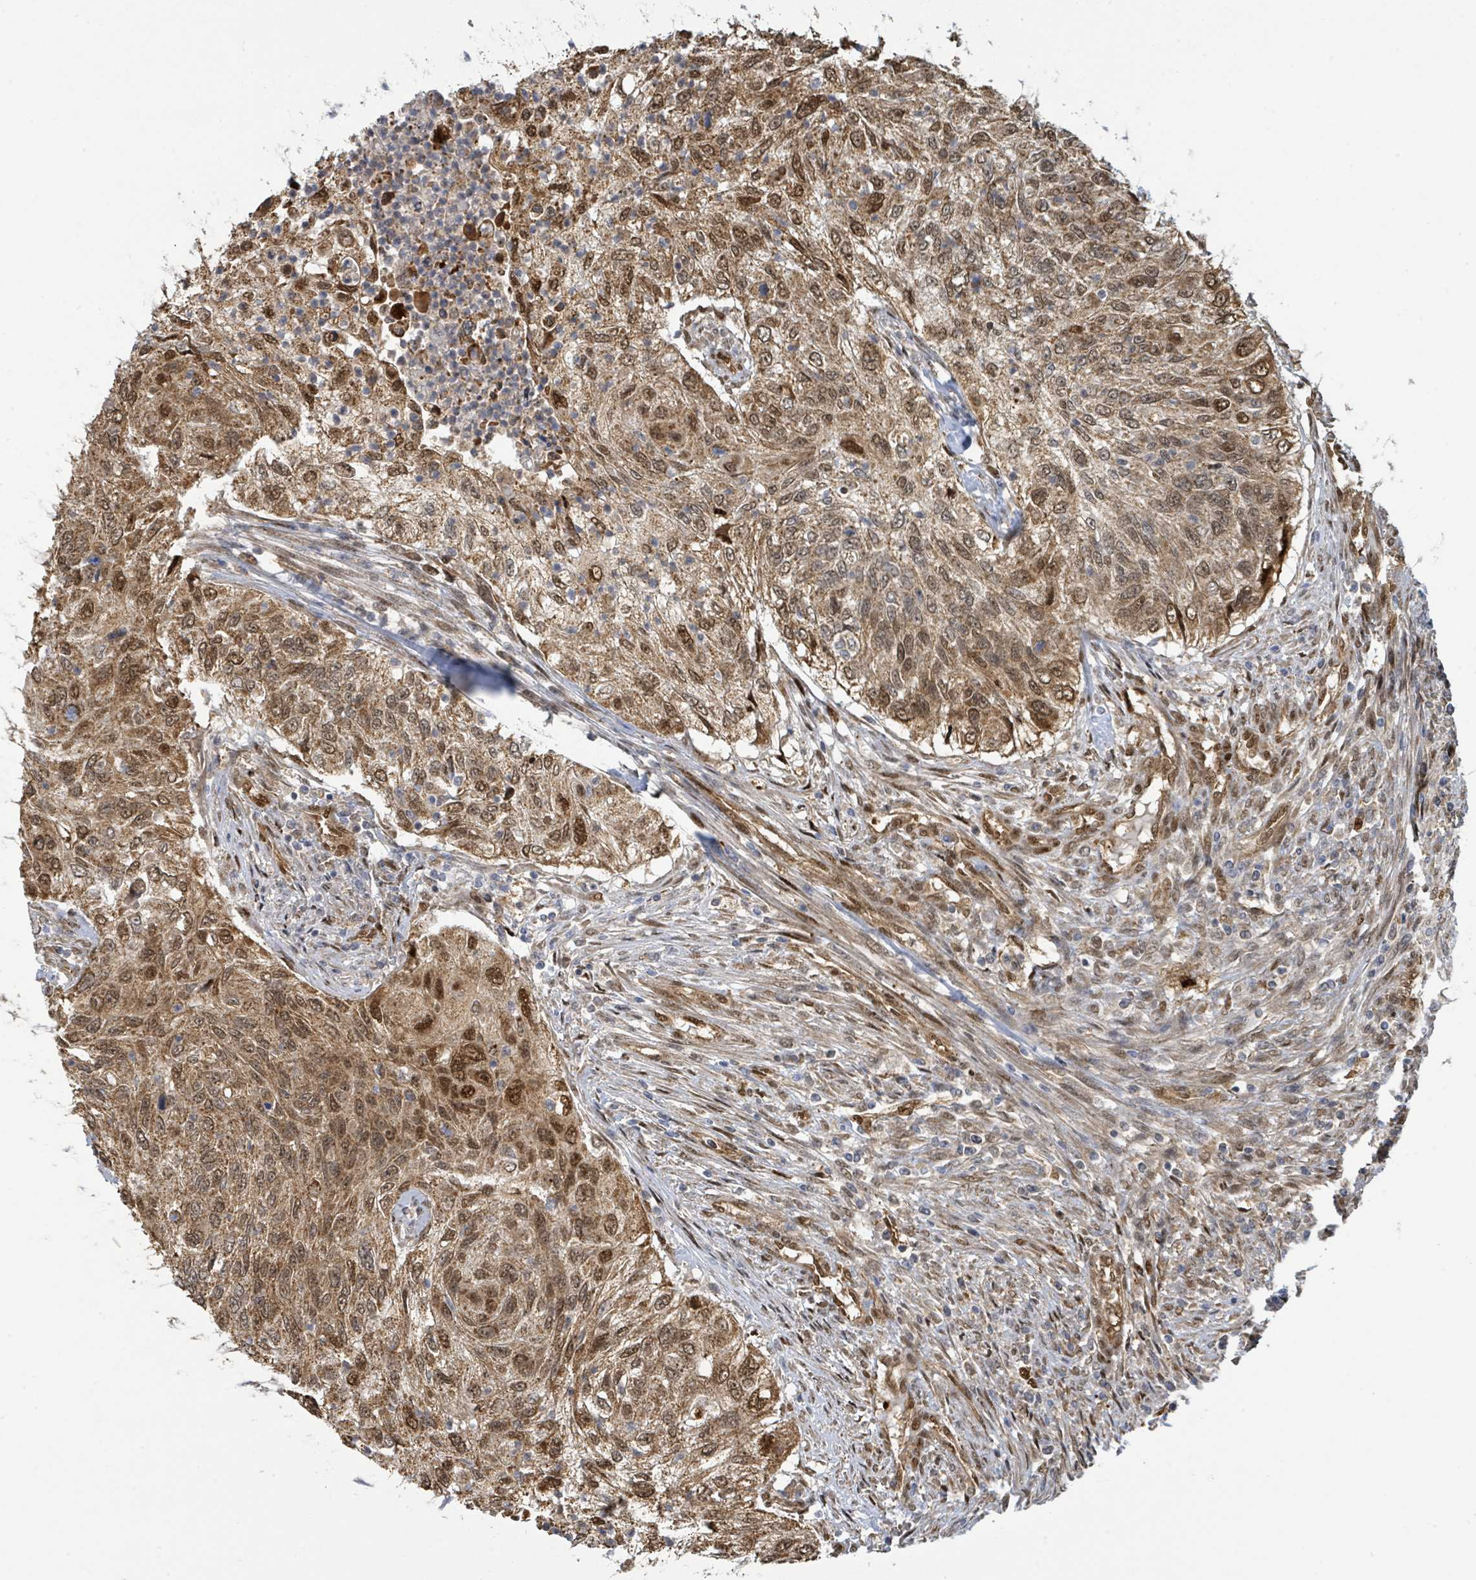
{"staining": {"intensity": "moderate", "quantity": ">75%", "location": "cytoplasmic/membranous,nuclear"}, "tissue": "urothelial cancer", "cell_type": "Tumor cells", "image_type": "cancer", "snomed": [{"axis": "morphology", "description": "Urothelial carcinoma, High grade"}, {"axis": "topography", "description": "Urinary bladder"}], "caption": "Urothelial cancer was stained to show a protein in brown. There is medium levels of moderate cytoplasmic/membranous and nuclear staining in approximately >75% of tumor cells.", "gene": "PSMB7", "patient": {"sex": "female", "age": 60}}